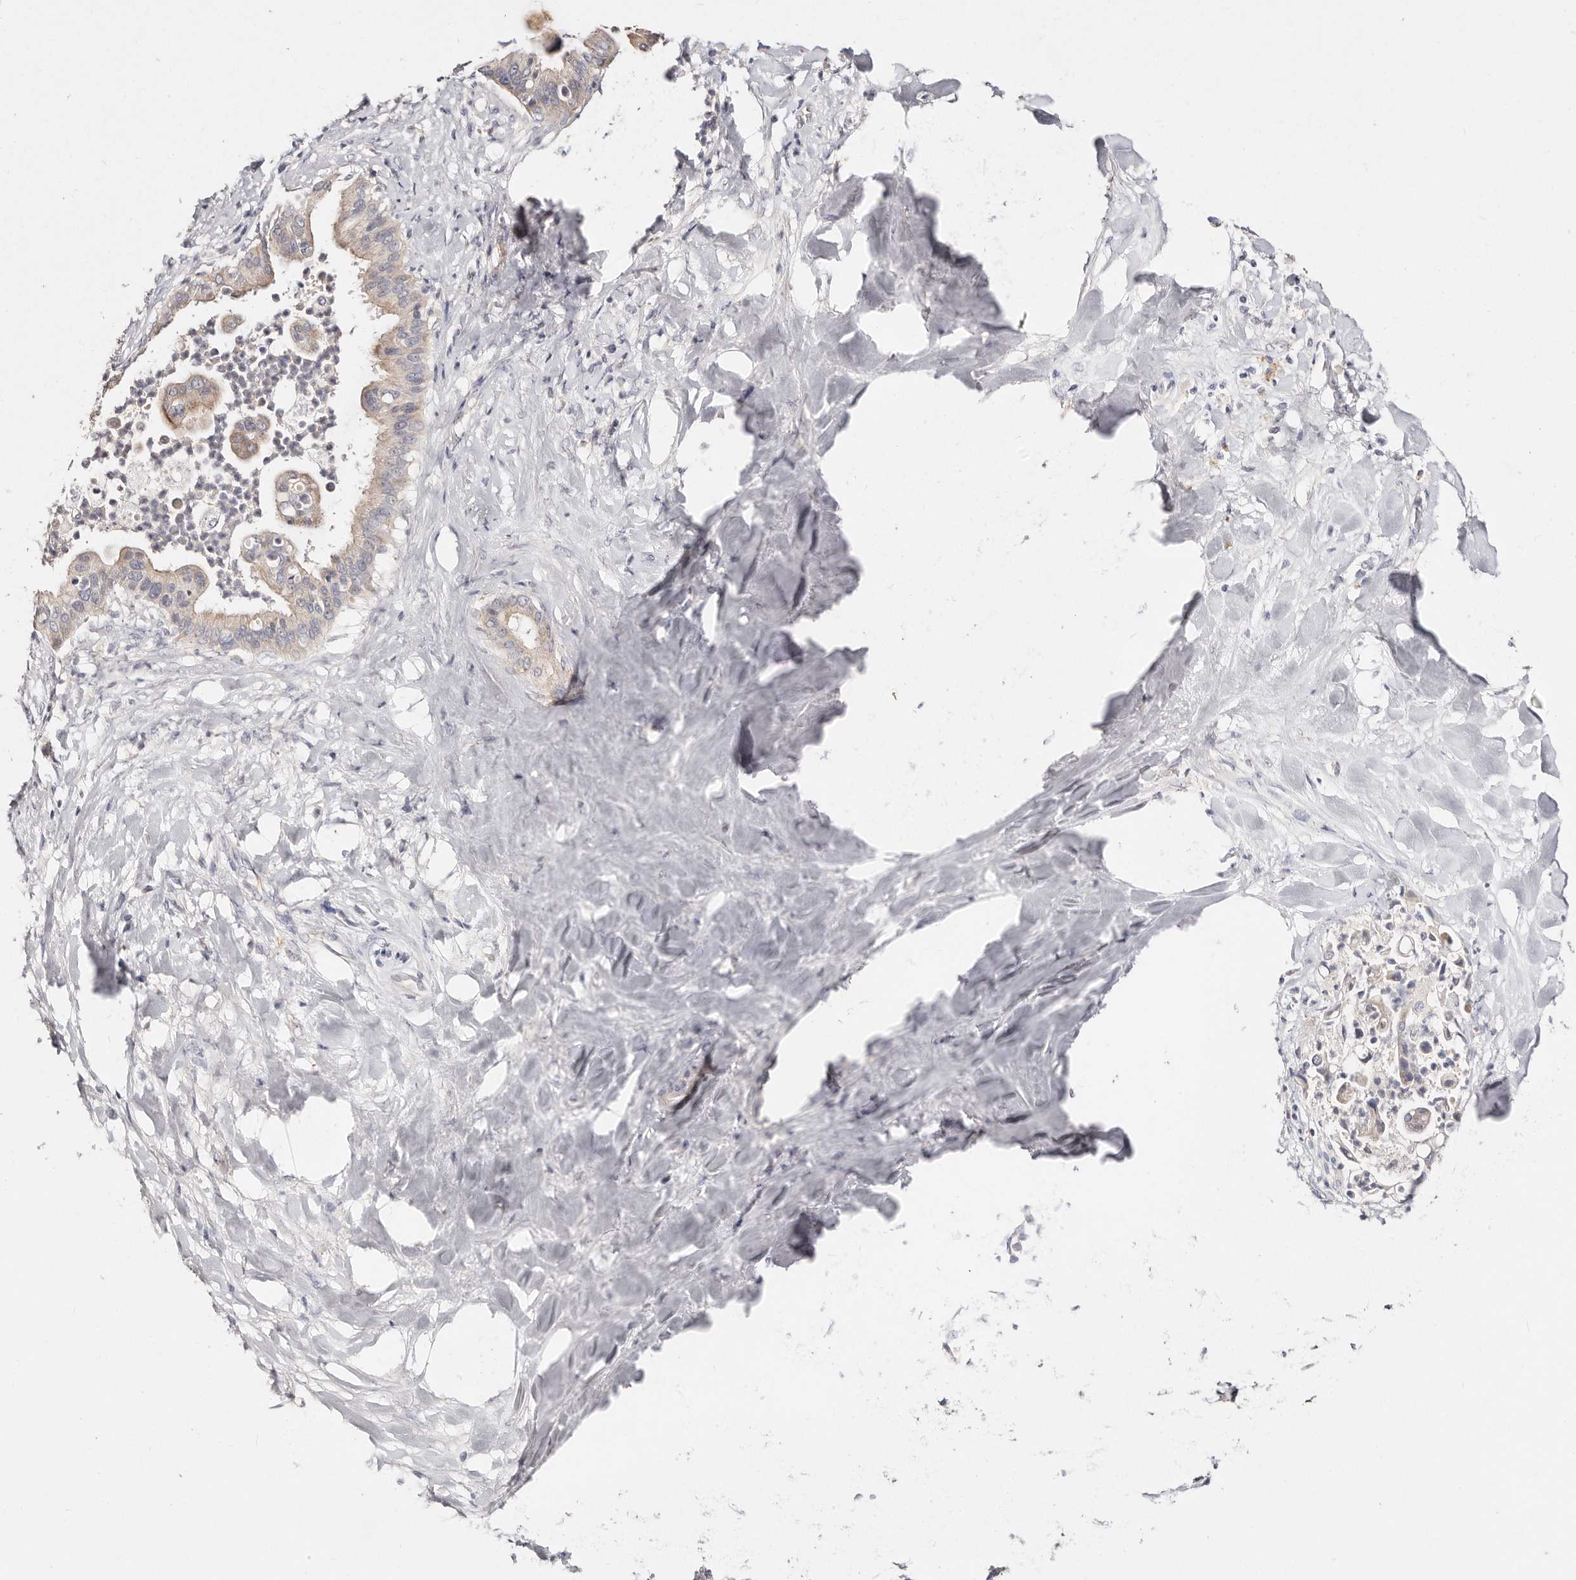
{"staining": {"intensity": "weak", "quantity": "<25%", "location": "cytoplasmic/membranous"}, "tissue": "liver cancer", "cell_type": "Tumor cells", "image_type": "cancer", "snomed": [{"axis": "morphology", "description": "Cholangiocarcinoma"}, {"axis": "topography", "description": "Liver"}], "caption": "The micrograph shows no staining of tumor cells in liver cancer (cholangiocarcinoma). (DAB immunohistochemistry (IHC) with hematoxylin counter stain).", "gene": "VIPAS39", "patient": {"sex": "female", "age": 54}}